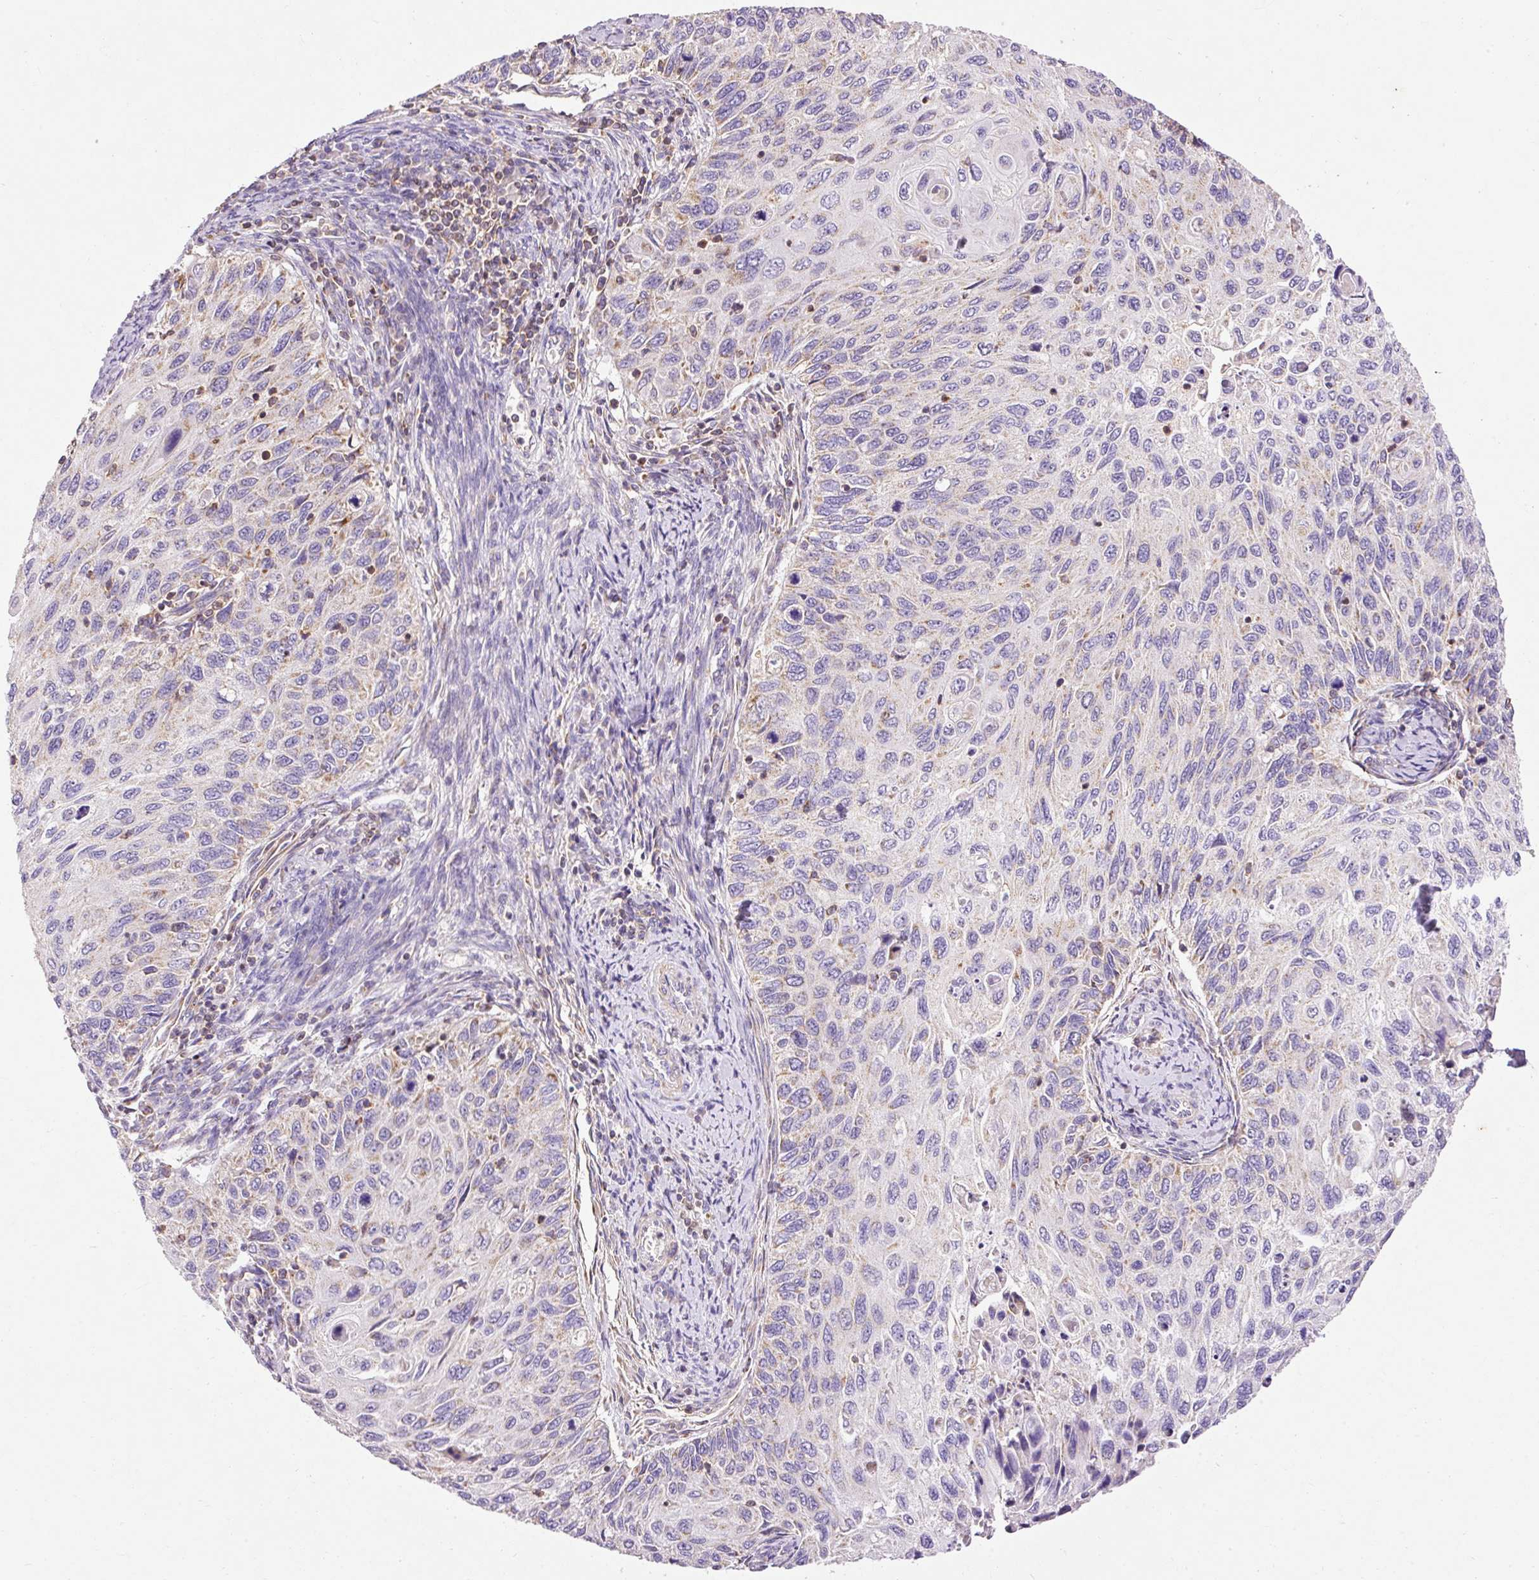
{"staining": {"intensity": "negative", "quantity": "none", "location": "none"}, "tissue": "cervical cancer", "cell_type": "Tumor cells", "image_type": "cancer", "snomed": [{"axis": "morphology", "description": "Squamous cell carcinoma, NOS"}, {"axis": "topography", "description": "Cervix"}], "caption": "This is an immunohistochemistry micrograph of squamous cell carcinoma (cervical). There is no positivity in tumor cells.", "gene": "IMMT", "patient": {"sex": "female", "age": 70}}